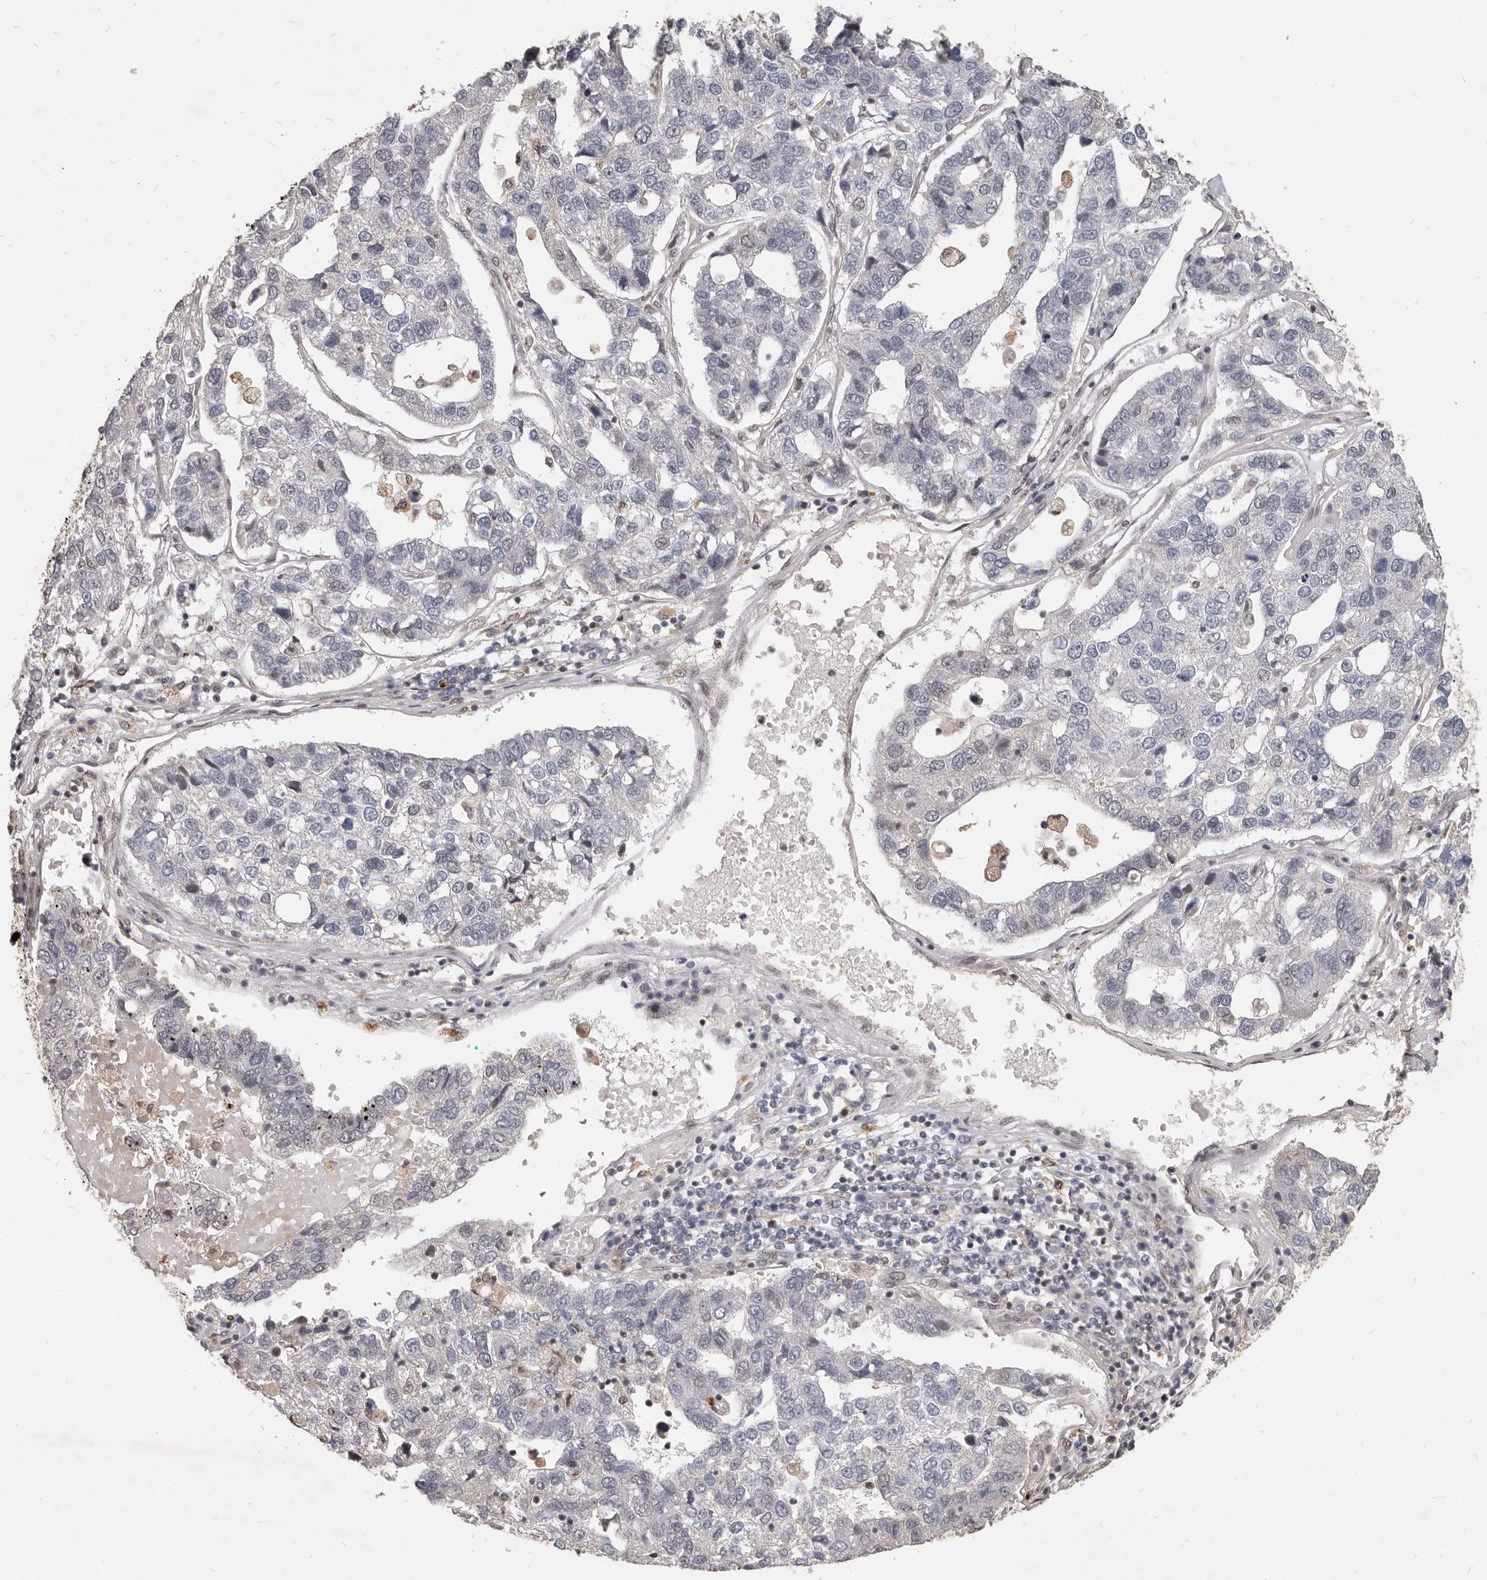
{"staining": {"intensity": "negative", "quantity": "none", "location": "none"}, "tissue": "pancreatic cancer", "cell_type": "Tumor cells", "image_type": "cancer", "snomed": [{"axis": "morphology", "description": "Adenocarcinoma, NOS"}, {"axis": "topography", "description": "Pancreas"}], "caption": "This is an immunohistochemistry (IHC) histopathology image of human pancreatic cancer (adenocarcinoma). There is no positivity in tumor cells.", "gene": "ATF5", "patient": {"sex": "female", "age": 61}}